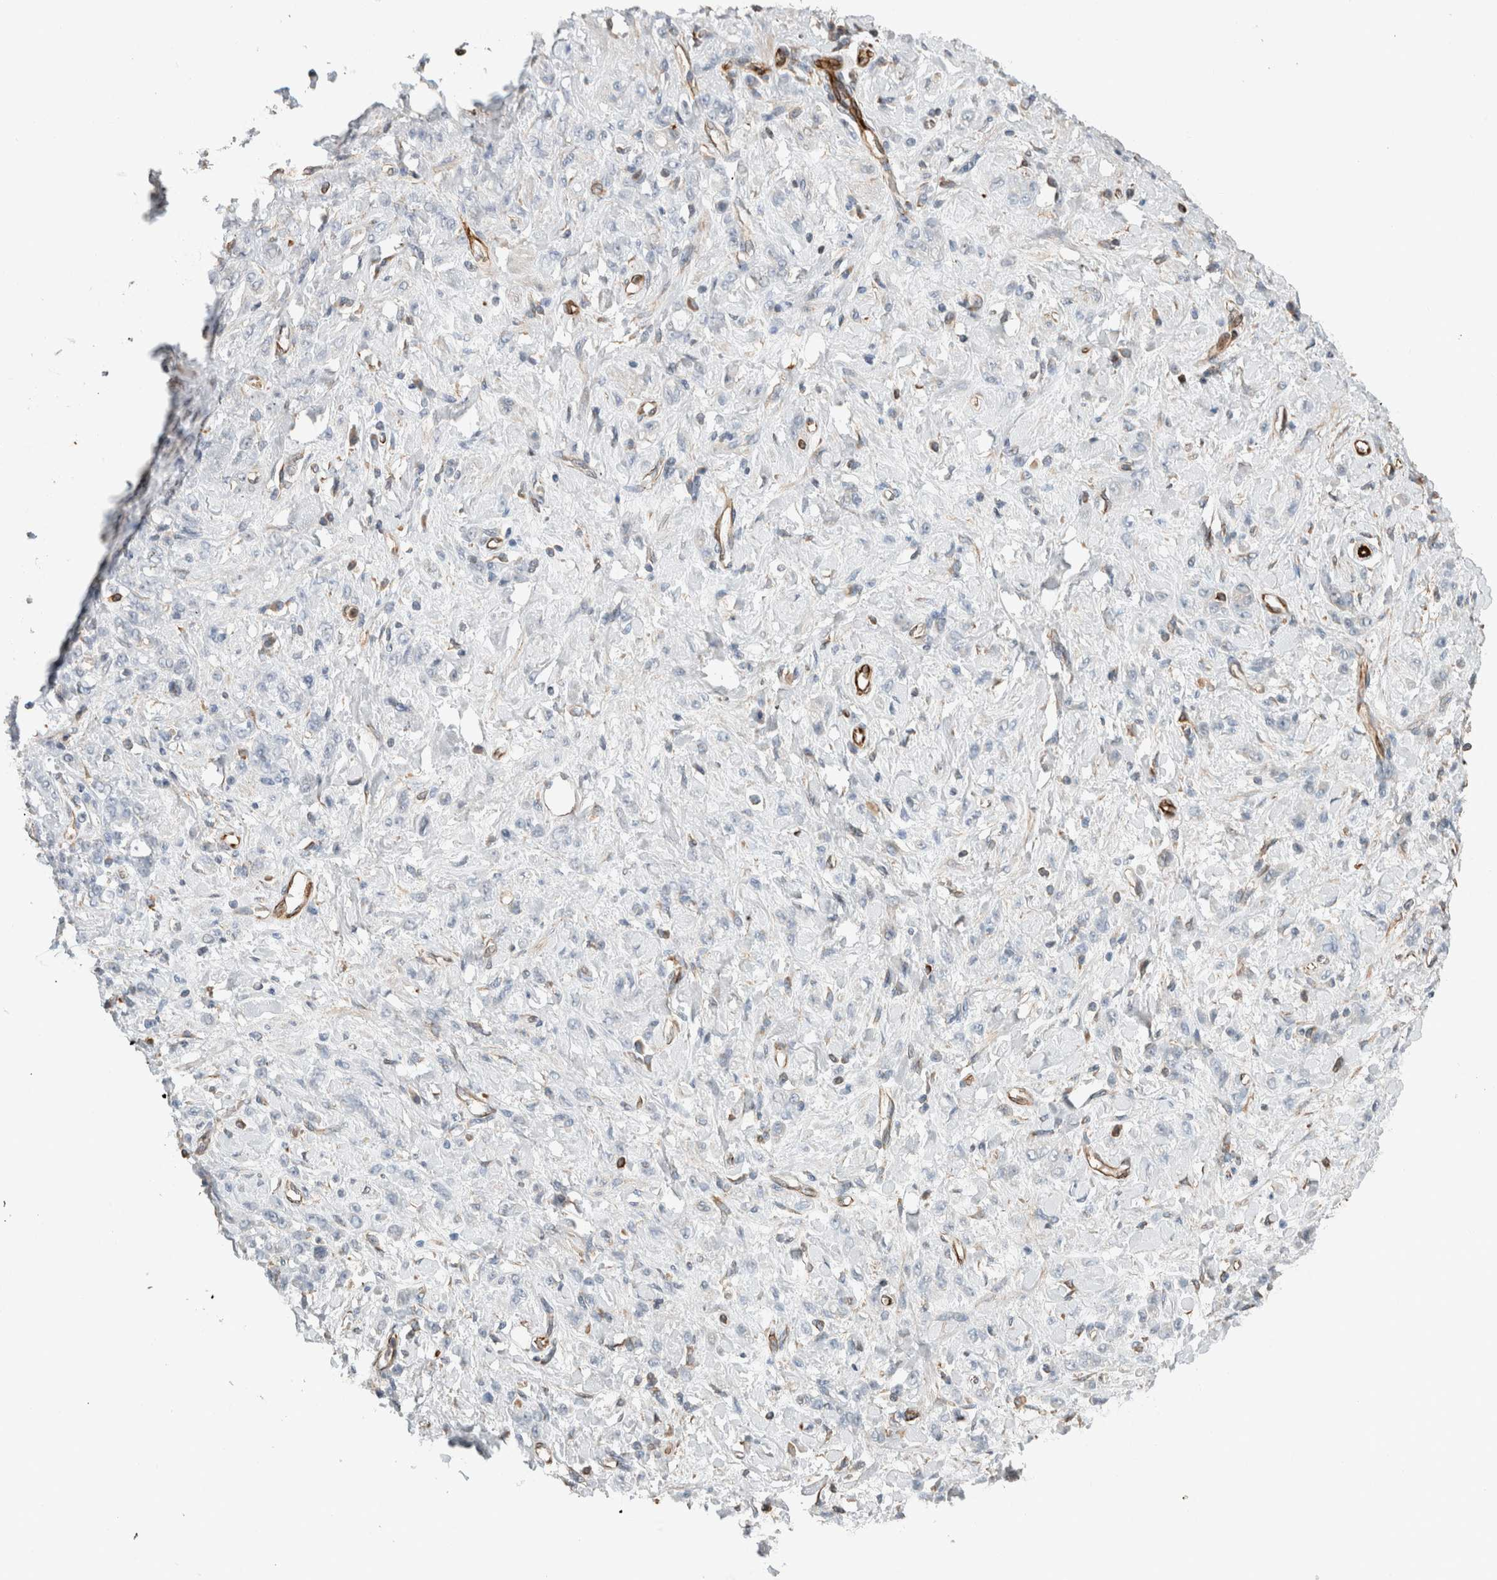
{"staining": {"intensity": "negative", "quantity": "none", "location": "none"}, "tissue": "stomach cancer", "cell_type": "Tumor cells", "image_type": "cancer", "snomed": [{"axis": "morphology", "description": "Normal tissue, NOS"}, {"axis": "morphology", "description": "Adenocarcinoma, NOS"}, {"axis": "topography", "description": "Stomach"}], "caption": "Immunohistochemistry (IHC) of stomach cancer (adenocarcinoma) displays no expression in tumor cells.", "gene": "LY86", "patient": {"sex": "male", "age": 82}}